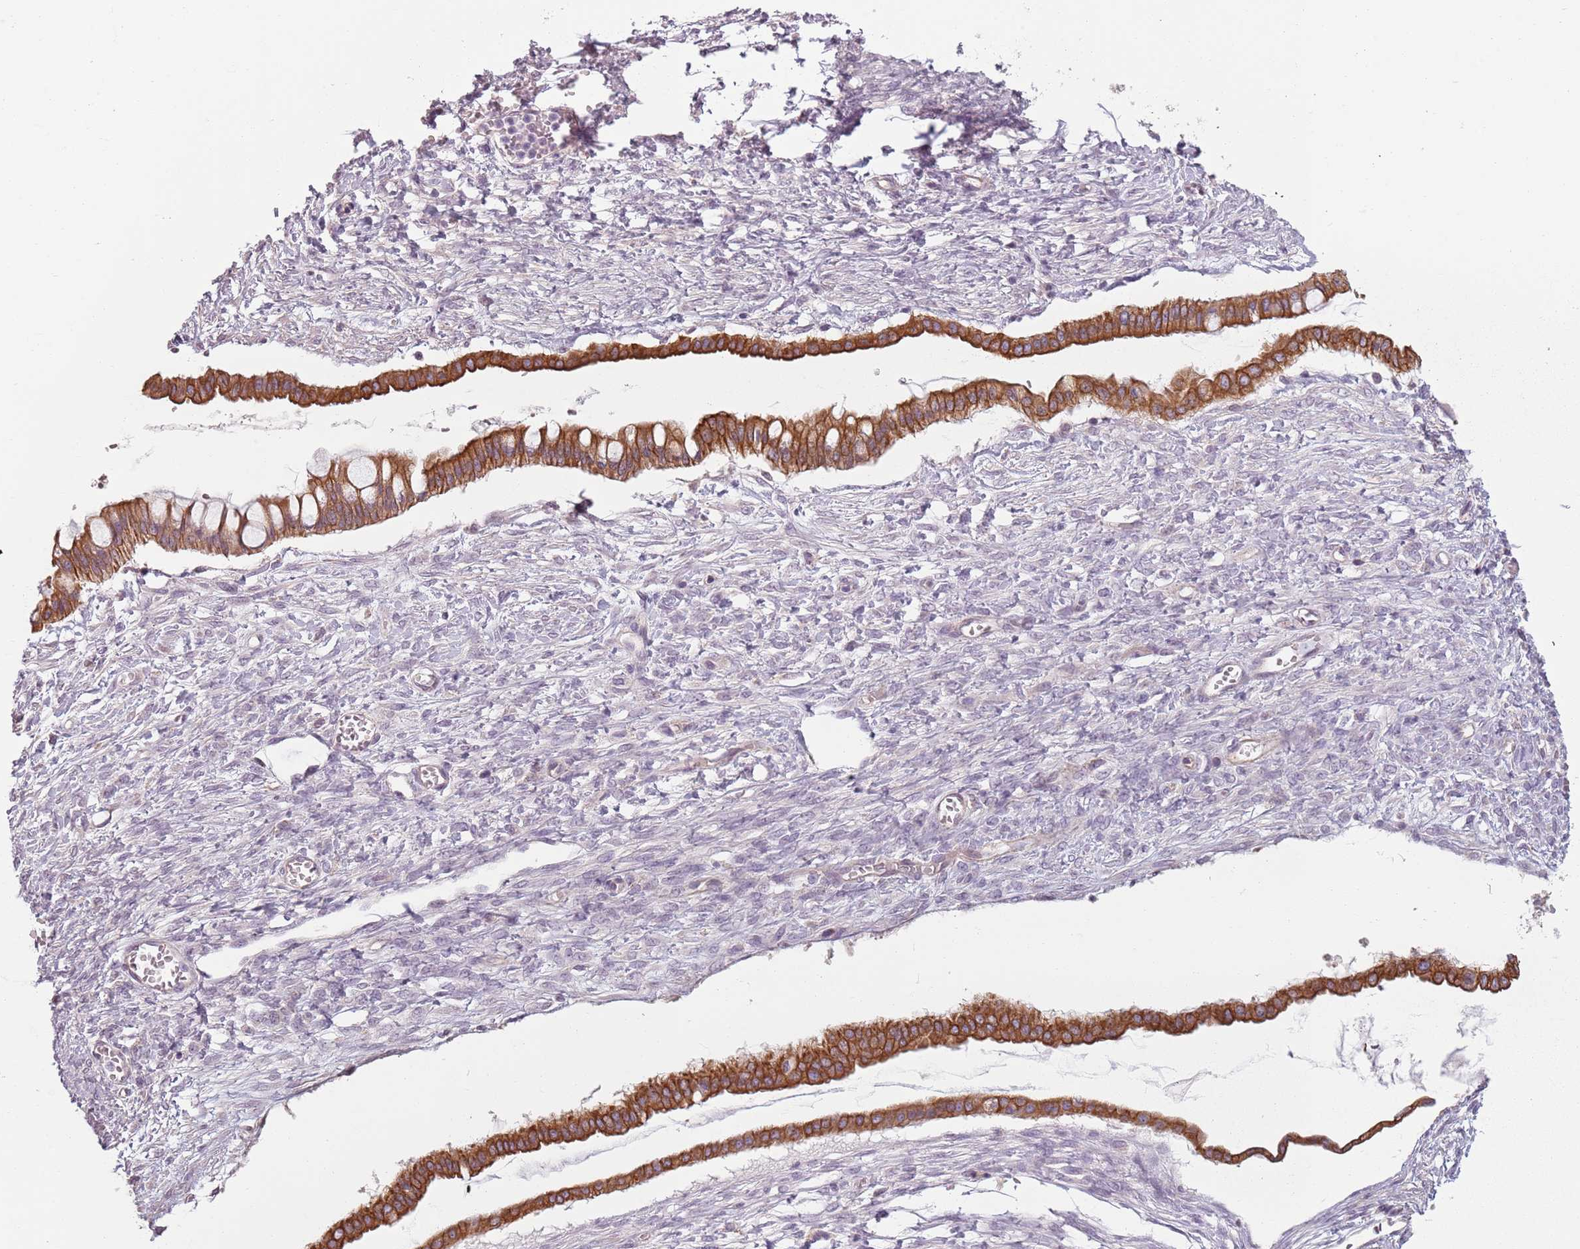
{"staining": {"intensity": "strong", "quantity": ">75%", "location": "cytoplasmic/membranous"}, "tissue": "ovarian cancer", "cell_type": "Tumor cells", "image_type": "cancer", "snomed": [{"axis": "morphology", "description": "Cystadenocarcinoma, mucinous, NOS"}, {"axis": "topography", "description": "Ovary"}], "caption": "Protein expression analysis of ovarian cancer displays strong cytoplasmic/membranous positivity in approximately >75% of tumor cells. The staining is performed using DAB (3,3'-diaminobenzidine) brown chromogen to label protein expression. The nuclei are counter-stained blue using hematoxylin.", "gene": "TLCD2", "patient": {"sex": "female", "age": 73}}